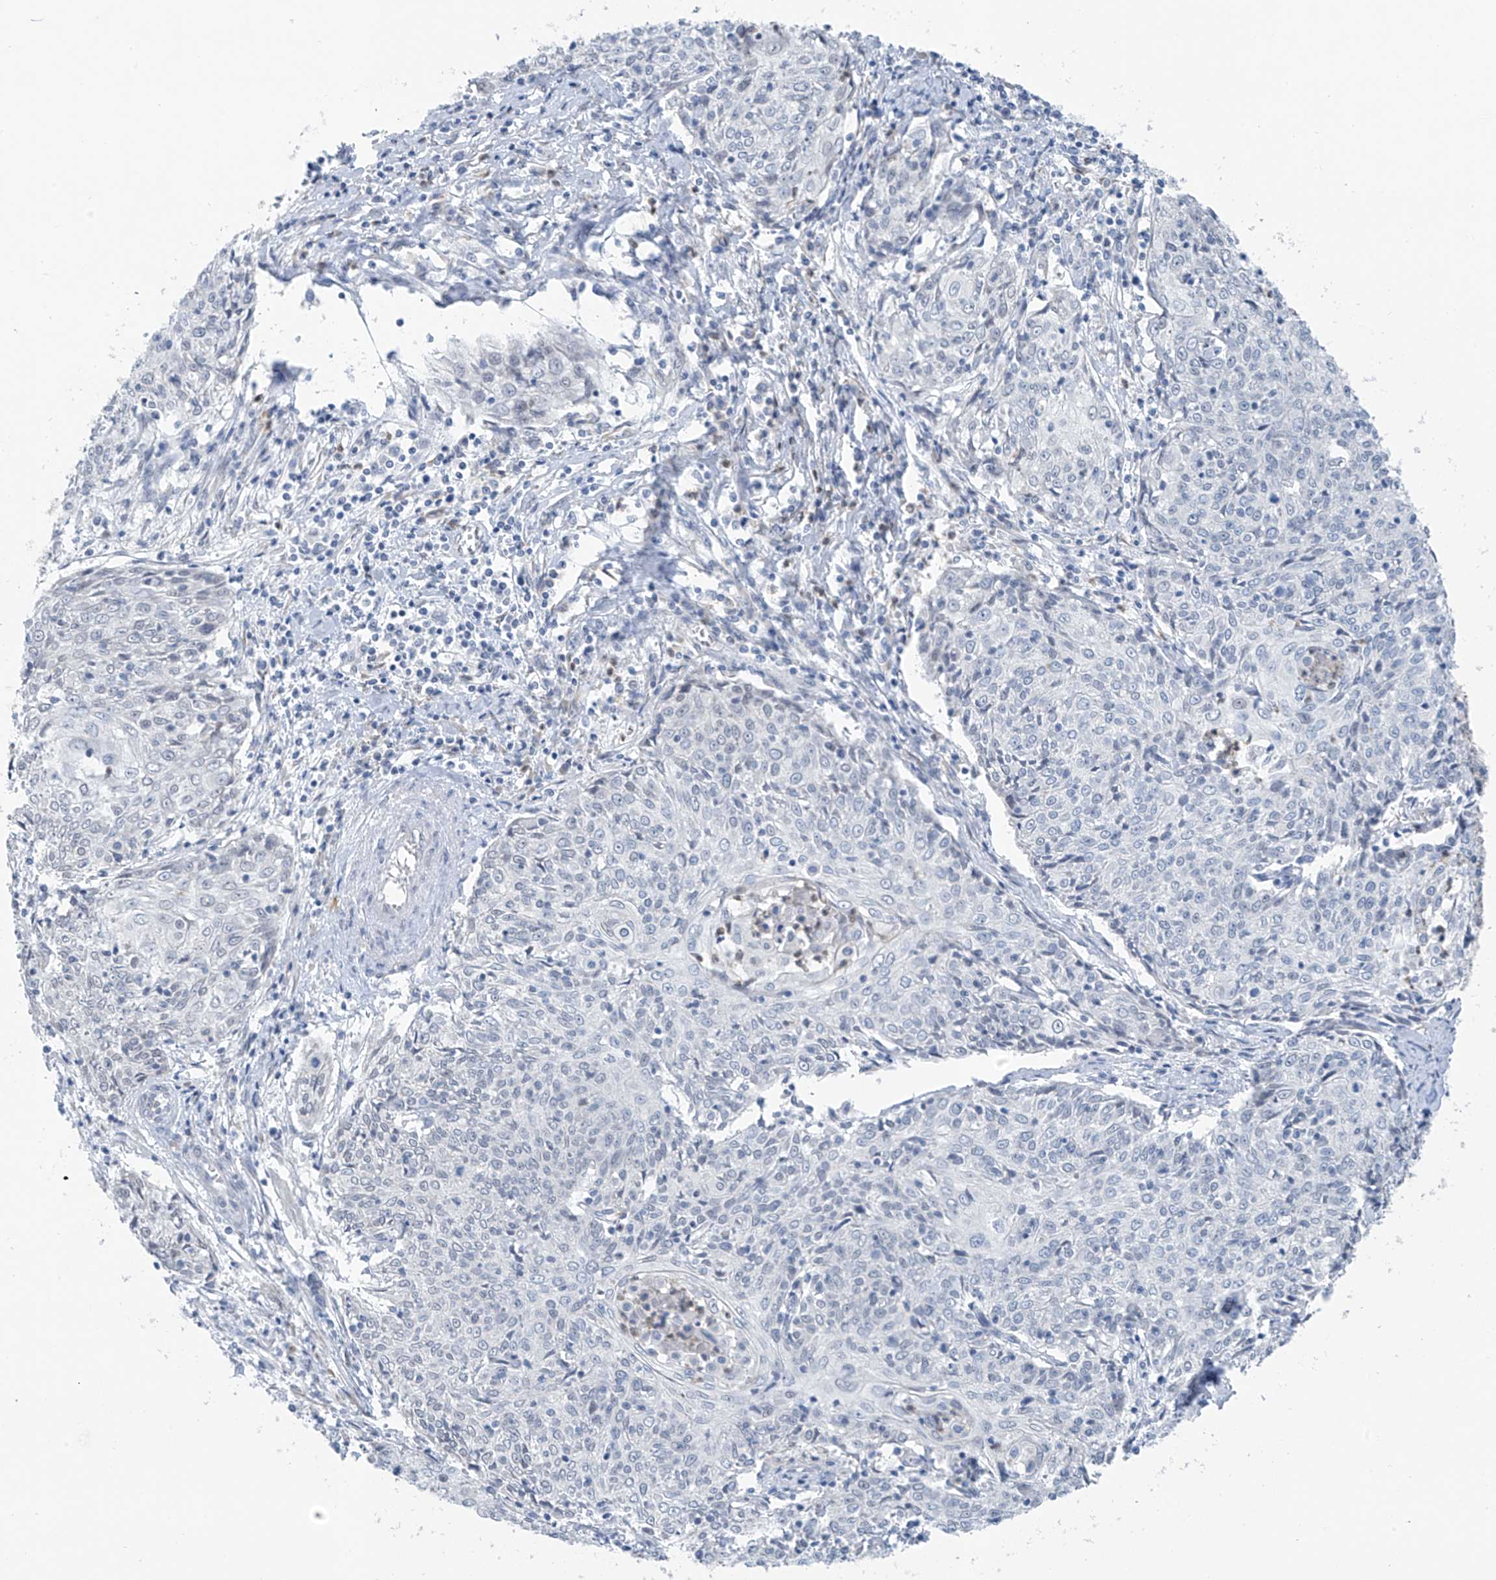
{"staining": {"intensity": "negative", "quantity": "none", "location": "none"}, "tissue": "cervical cancer", "cell_type": "Tumor cells", "image_type": "cancer", "snomed": [{"axis": "morphology", "description": "Squamous cell carcinoma, NOS"}, {"axis": "topography", "description": "Cervix"}], "caption": "IHC of squamous cell carcinoma (cervical) shows no staining in tumor cells. Brightfield microscopy of immunohistochemistry (IHC) stained with DAB (brown) and hematoxylin (blue), captured at high magnification.", "gene": "CYP4V2", "patient": {"sex": "female", "age": 48}}